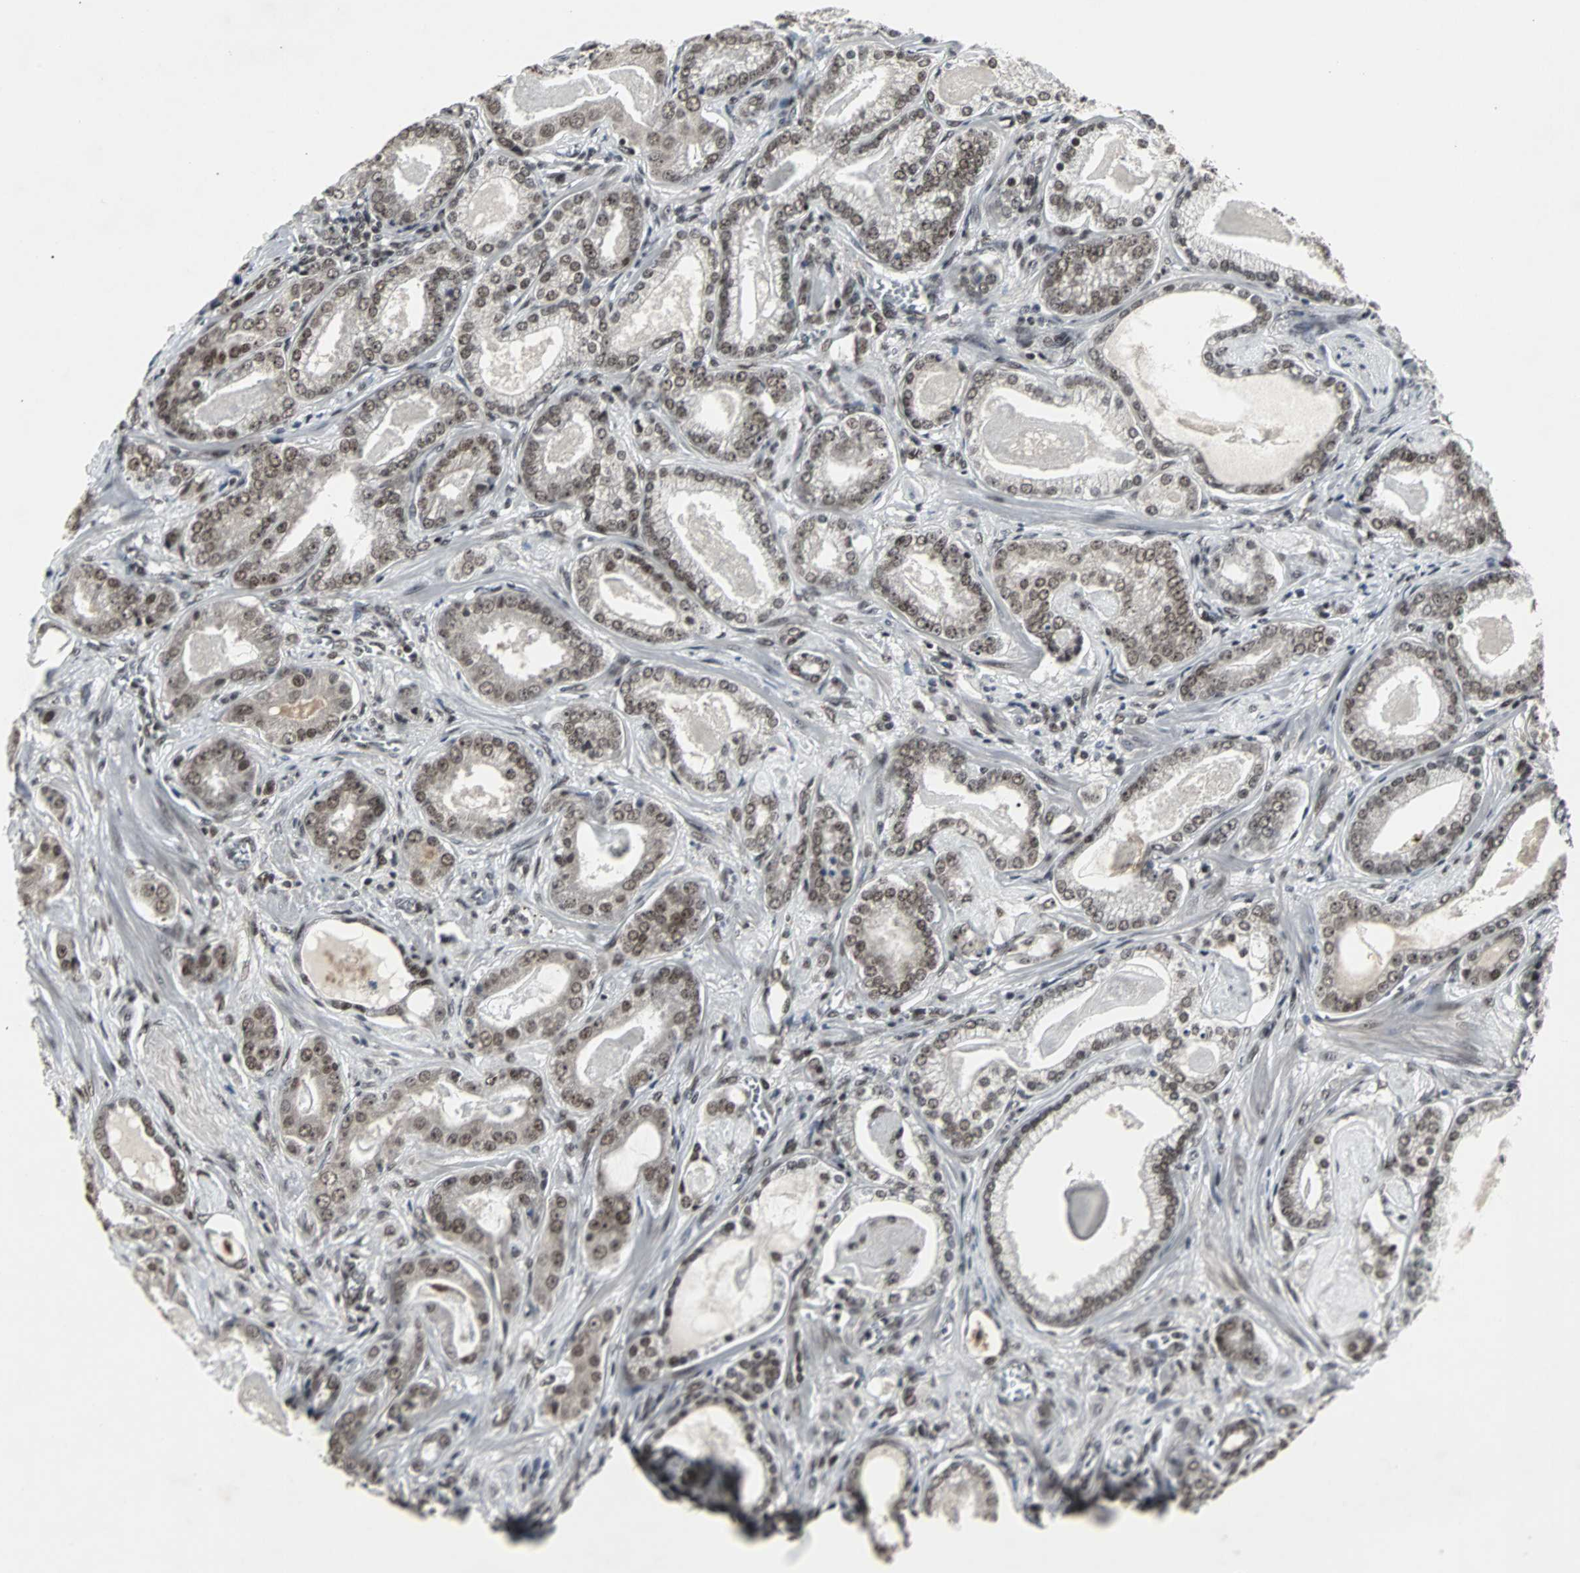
{"staining": {"intensity": "moderate", "quantity": ">75%", "location": "nuclear"}, "tissue": "prostate cancer", "cell_type": "Tumor cells", "image_type": "cancer", "snomed": [{"axis": "morphology", "description": "Adenocarcinoma, Low grade"}, {"axis": "topography", "description": "Prostate"}], "caption": "Prostate cancer (low-grade adenocarcinoma) stained for a protein (brown) shows moderate nuclear positive positivity in approximately >75% of tumor cells.", "gene": "PNKP", "patient": {"sex": "male", "age": 59}}